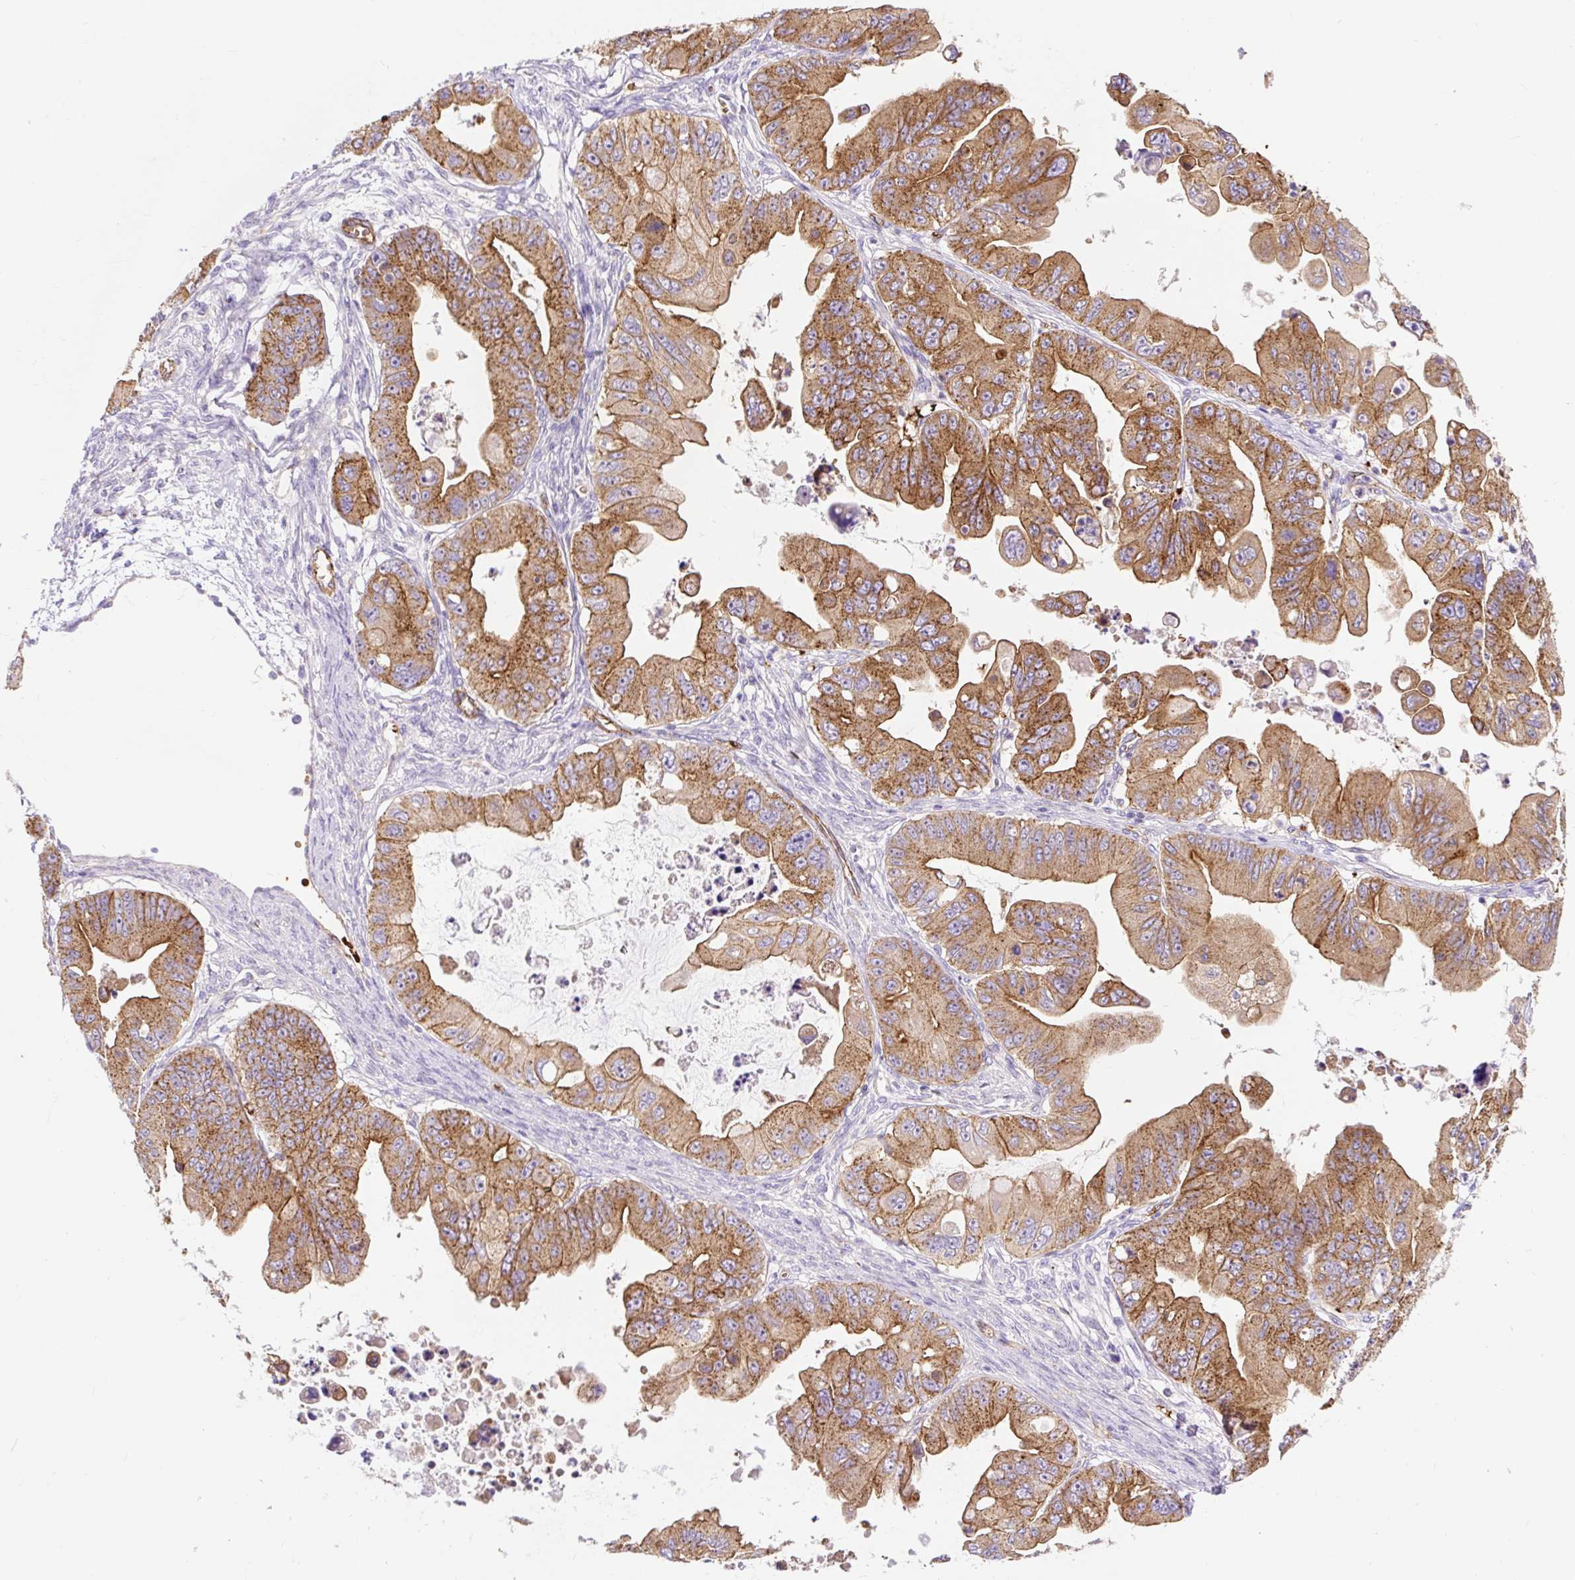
{"staining": {"intensity": "strong", "quantity": ">75%", "location": "cytoplasmic/membranous"}, "tissue": "ovarian cancer", "cell_type": "Tumor cells", "image_type": "cancer", "snomed": [{"axis": "morphology", "description": "Cystadenocarcinoma, mucinous, NOS"}, {"axis": "topography", "description": "Ovary"}], "caption": "Ovarian cancer stained for a protein (brown) reveals strong cytoplasmic/membranous positive expression in approximately >75% of tumor cells.", "gene": "HIP1R", "patient": {"sex": "female", "age": 71}}